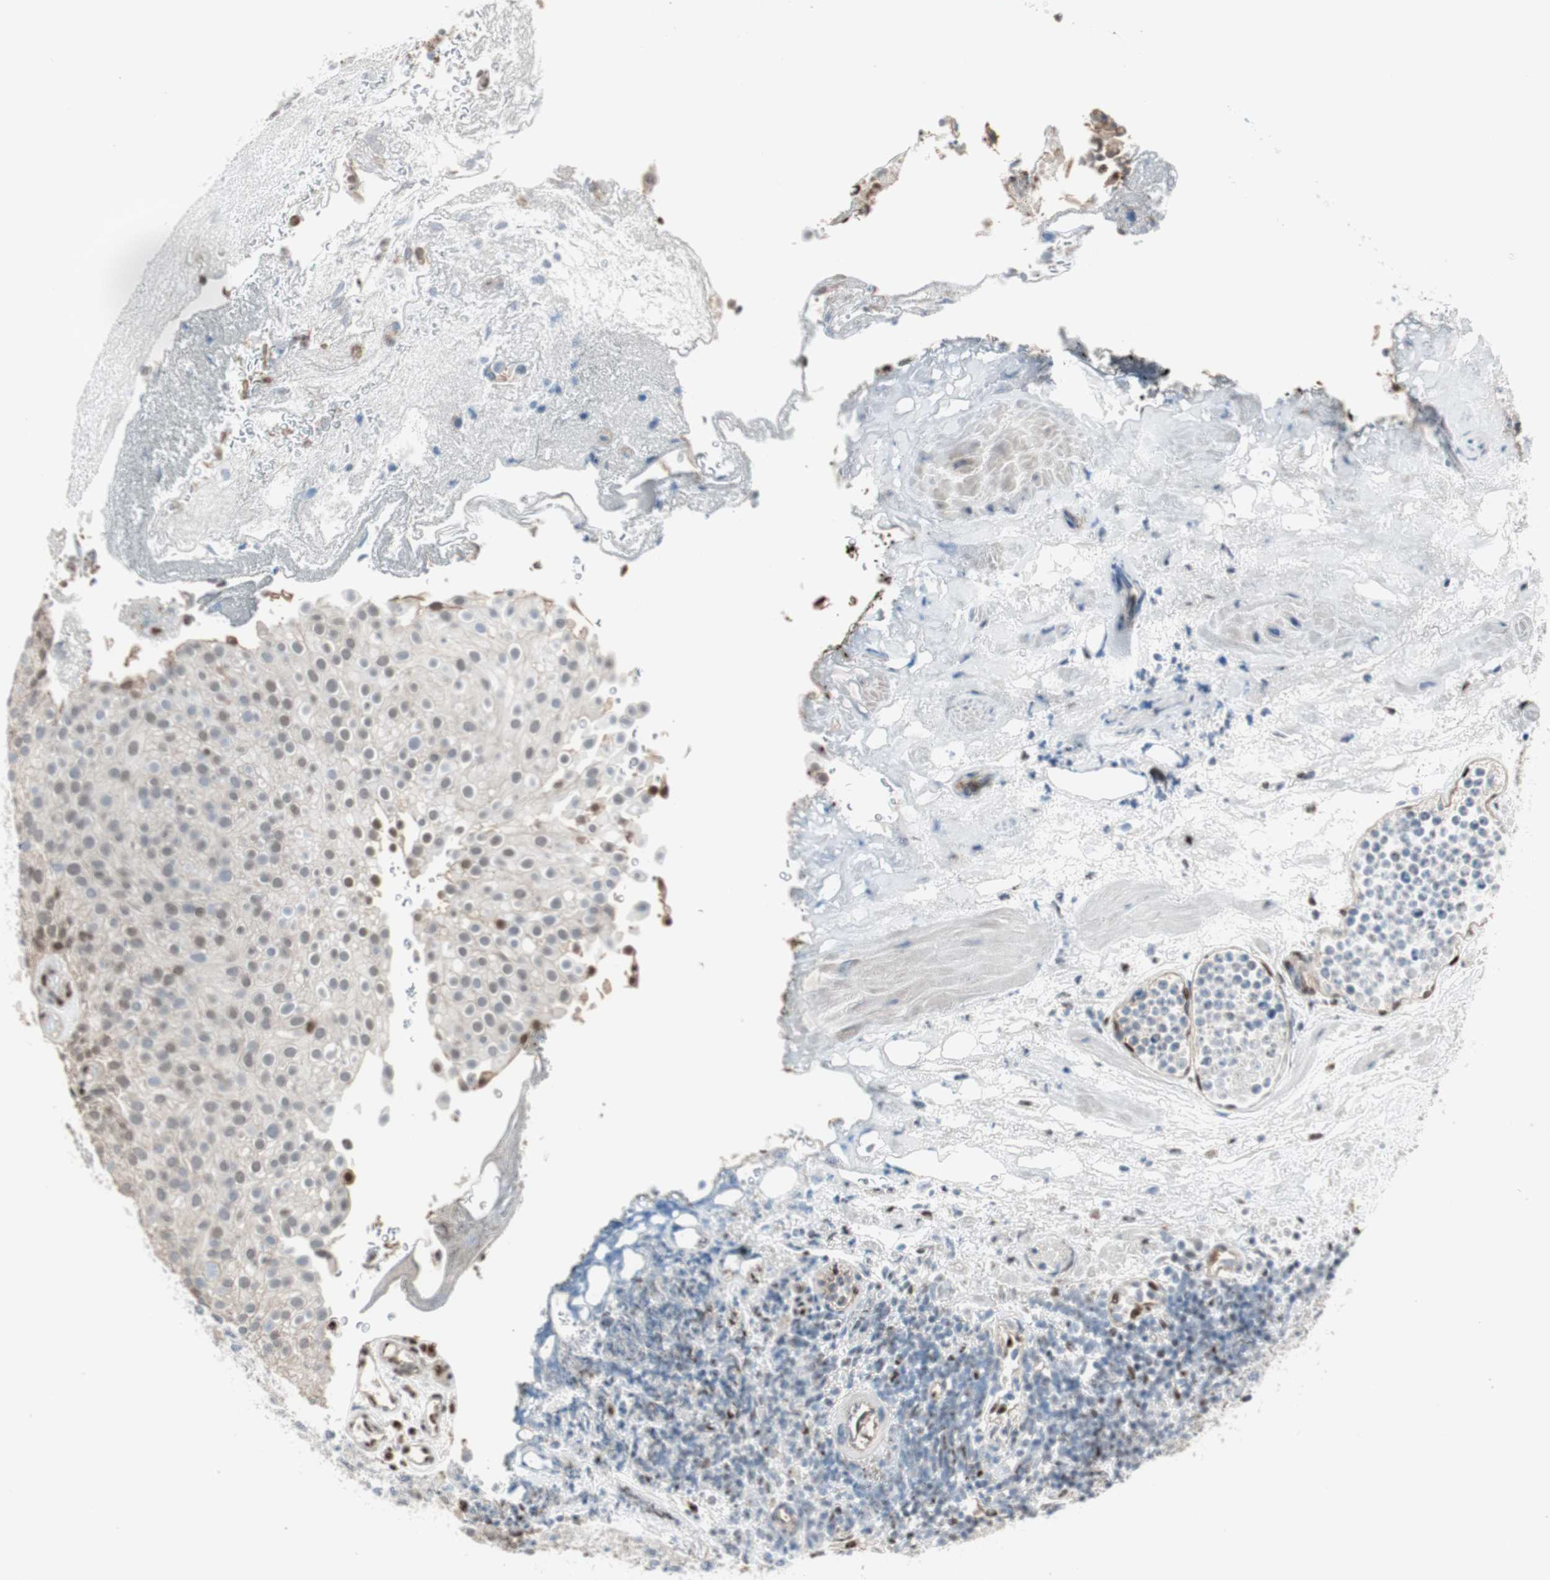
{"staining": {"intensity": "weak", "quantity": "25%-75%", "location": "nuclear"}, "tissue": "urothelial cancer", "cell_type": "Tumor cells", "image_type": "cancer", "snomed": [{"axis": "morphology", "description": "Urothelial carcinoma, Low grade"}, {"axis": "topography", "description": "Urinary bladder"}], "caption": "Immunohistochemical staining of human urothelial cancer reveals low levels of weak nuclear protein staining in about 25%-75% of tumor cells. (DAB (3,3'-diaminobenzidine) IHC with brightfield microscopy, high magnification).", "gene": "PML", "patient": {"sex": "male", "age": 78}}